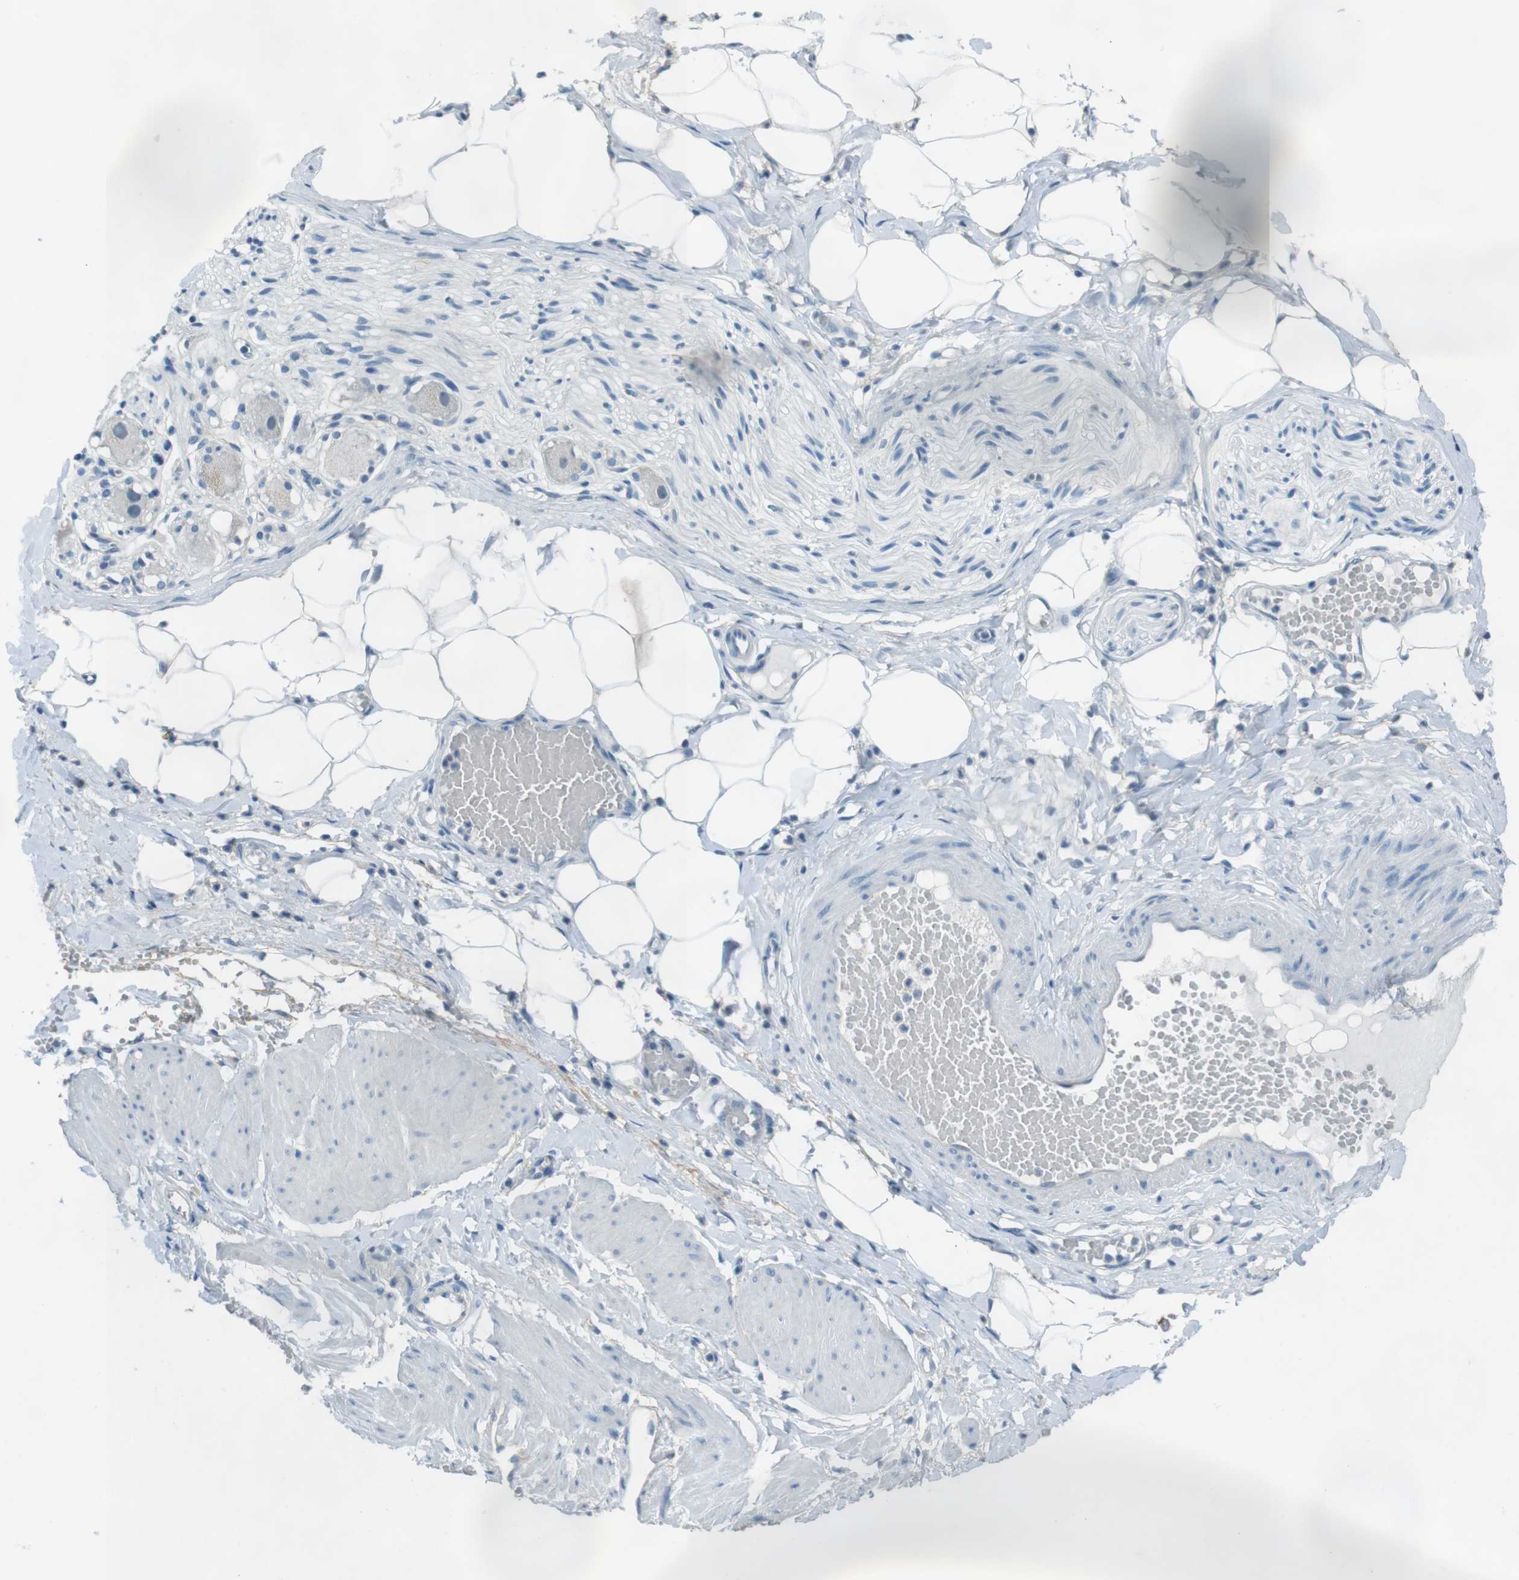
{"staining": {"intensity": "negative", "quantity": "none", "location": "none"}, "tissue": "adipose tissue", "cell_type": "Adipocytes", "image_type": "normal", "snomed": [{"axis": "morphology", "description": "Normal tissue, NOS"}, {"axis": "topography", "description": "Soft tissue"}, {"axis": "topography", "description": "Vascular tissue"}], "caption": "Adipose tissue stained for a protein using immunohistochemistry (IHC) shows no positivity adipocytes.", "gene": "ENTPD7", "patient": {"sex": "female", "age": 35}}